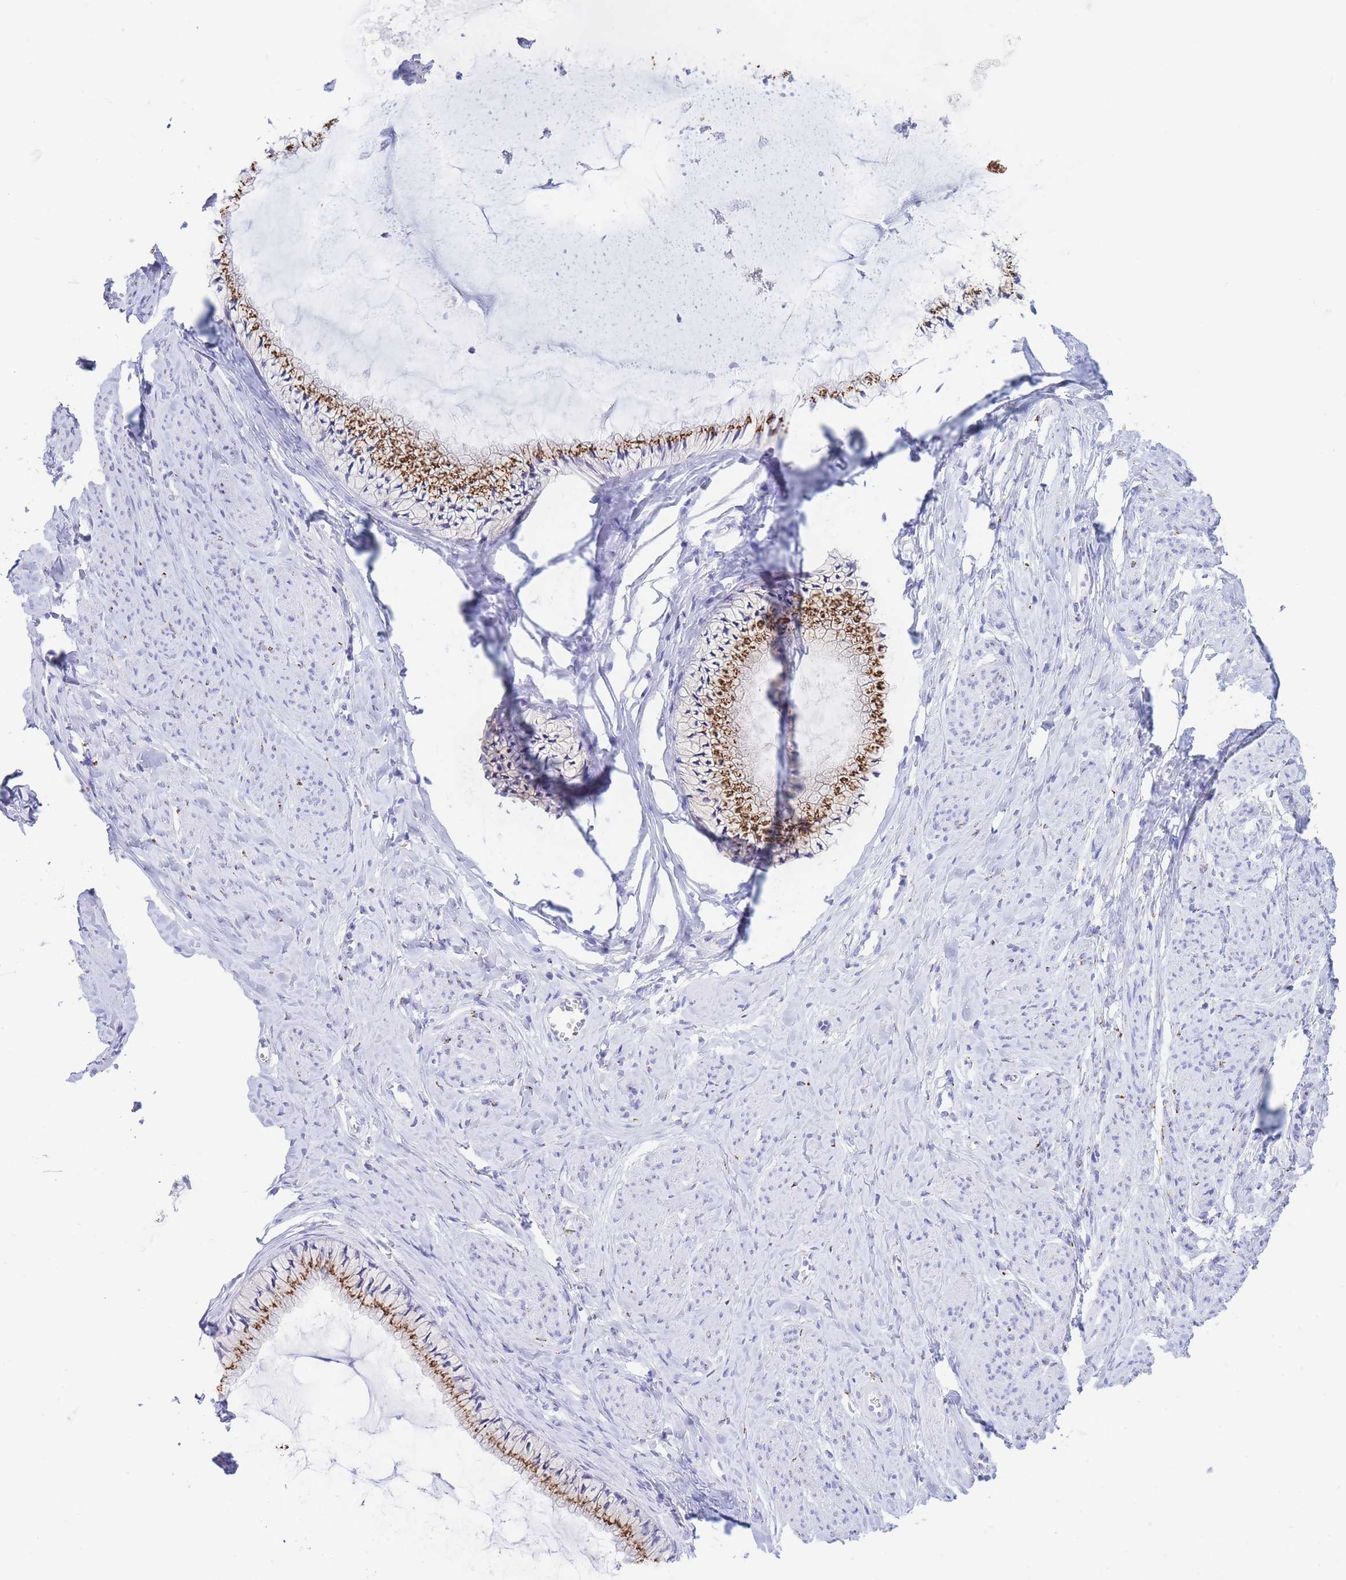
{"staining": {"intensity": "strong", "quantity": ">75%", "location": "cytoplasmic/membranous"}, "tissue": "cervix", "cell_type": "Glandular cells", "image_type": "normal", "snomed": [{"axis": "morphology", "description": "Normal tissue, NOS"}, {"axis": "topography", "description": "Cervix"}], "caption": "Protein analysis of unremarkable cervix demonstrates strong cytoplasmic/membranous staining in approximately >75% of glandular cells.", "gene": "FAM3C", "patient": {"sex": "female", "age": 42}}